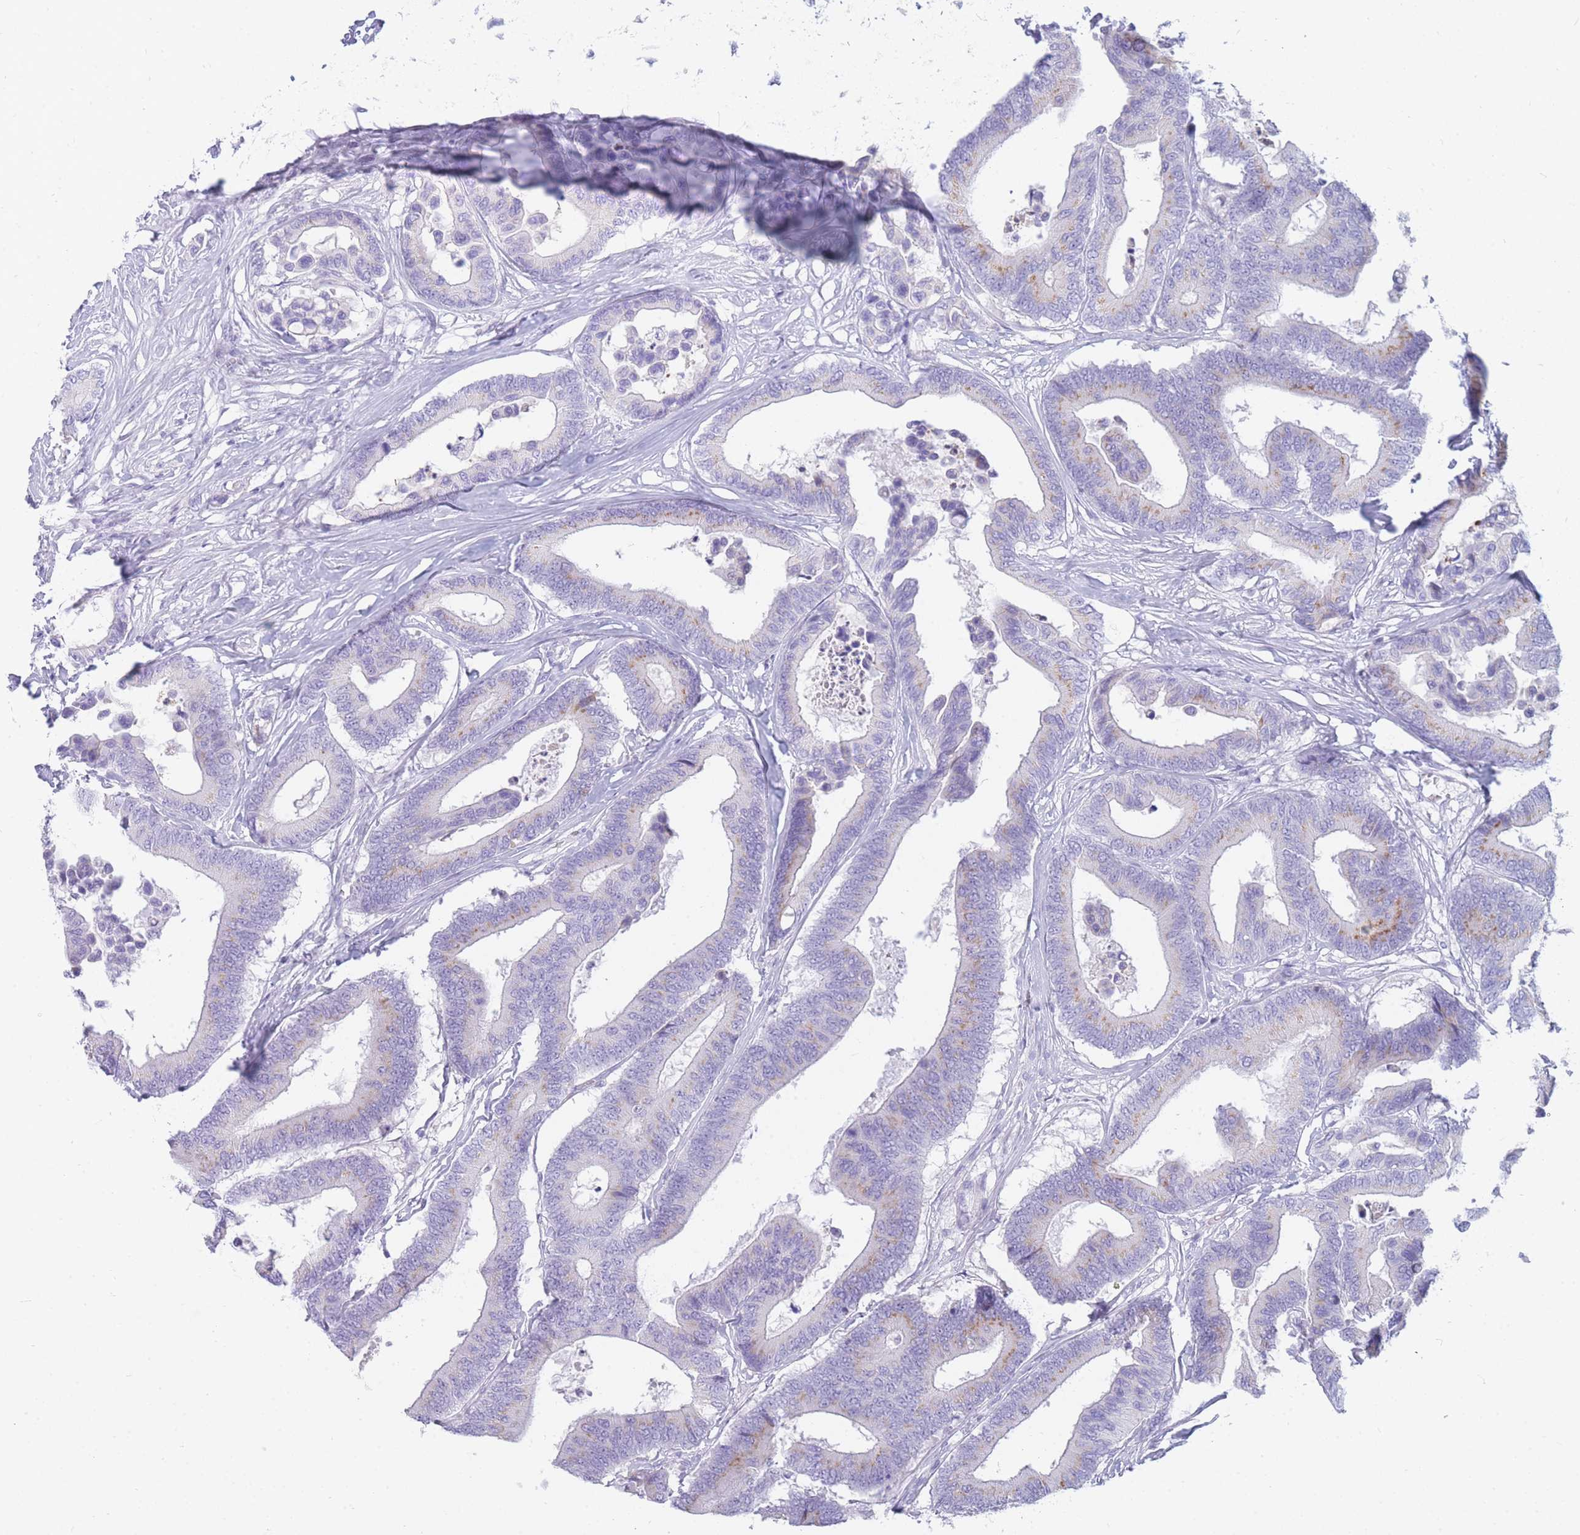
{"staining": {"intensity": "negative", "quantity": "none", "location": "none"}, "tissue": "colorectal cancer", "cell_type": "Tumor cells", "image_type": "cancer", "snomed": [{"axis": "morphology", "description": "Normal tissue, NOS"}, {"axis": "morphology", "description": "Adenocarcinoma, NOS"}, {"axis": "topography", "description": "Colon"}], "caption": "This is an IHC micrograph of human colorectal cancer. There is no positivity in tumor cells.", "gene": "NKX1-2", "patient": {"sex": "male", "age": 82}}